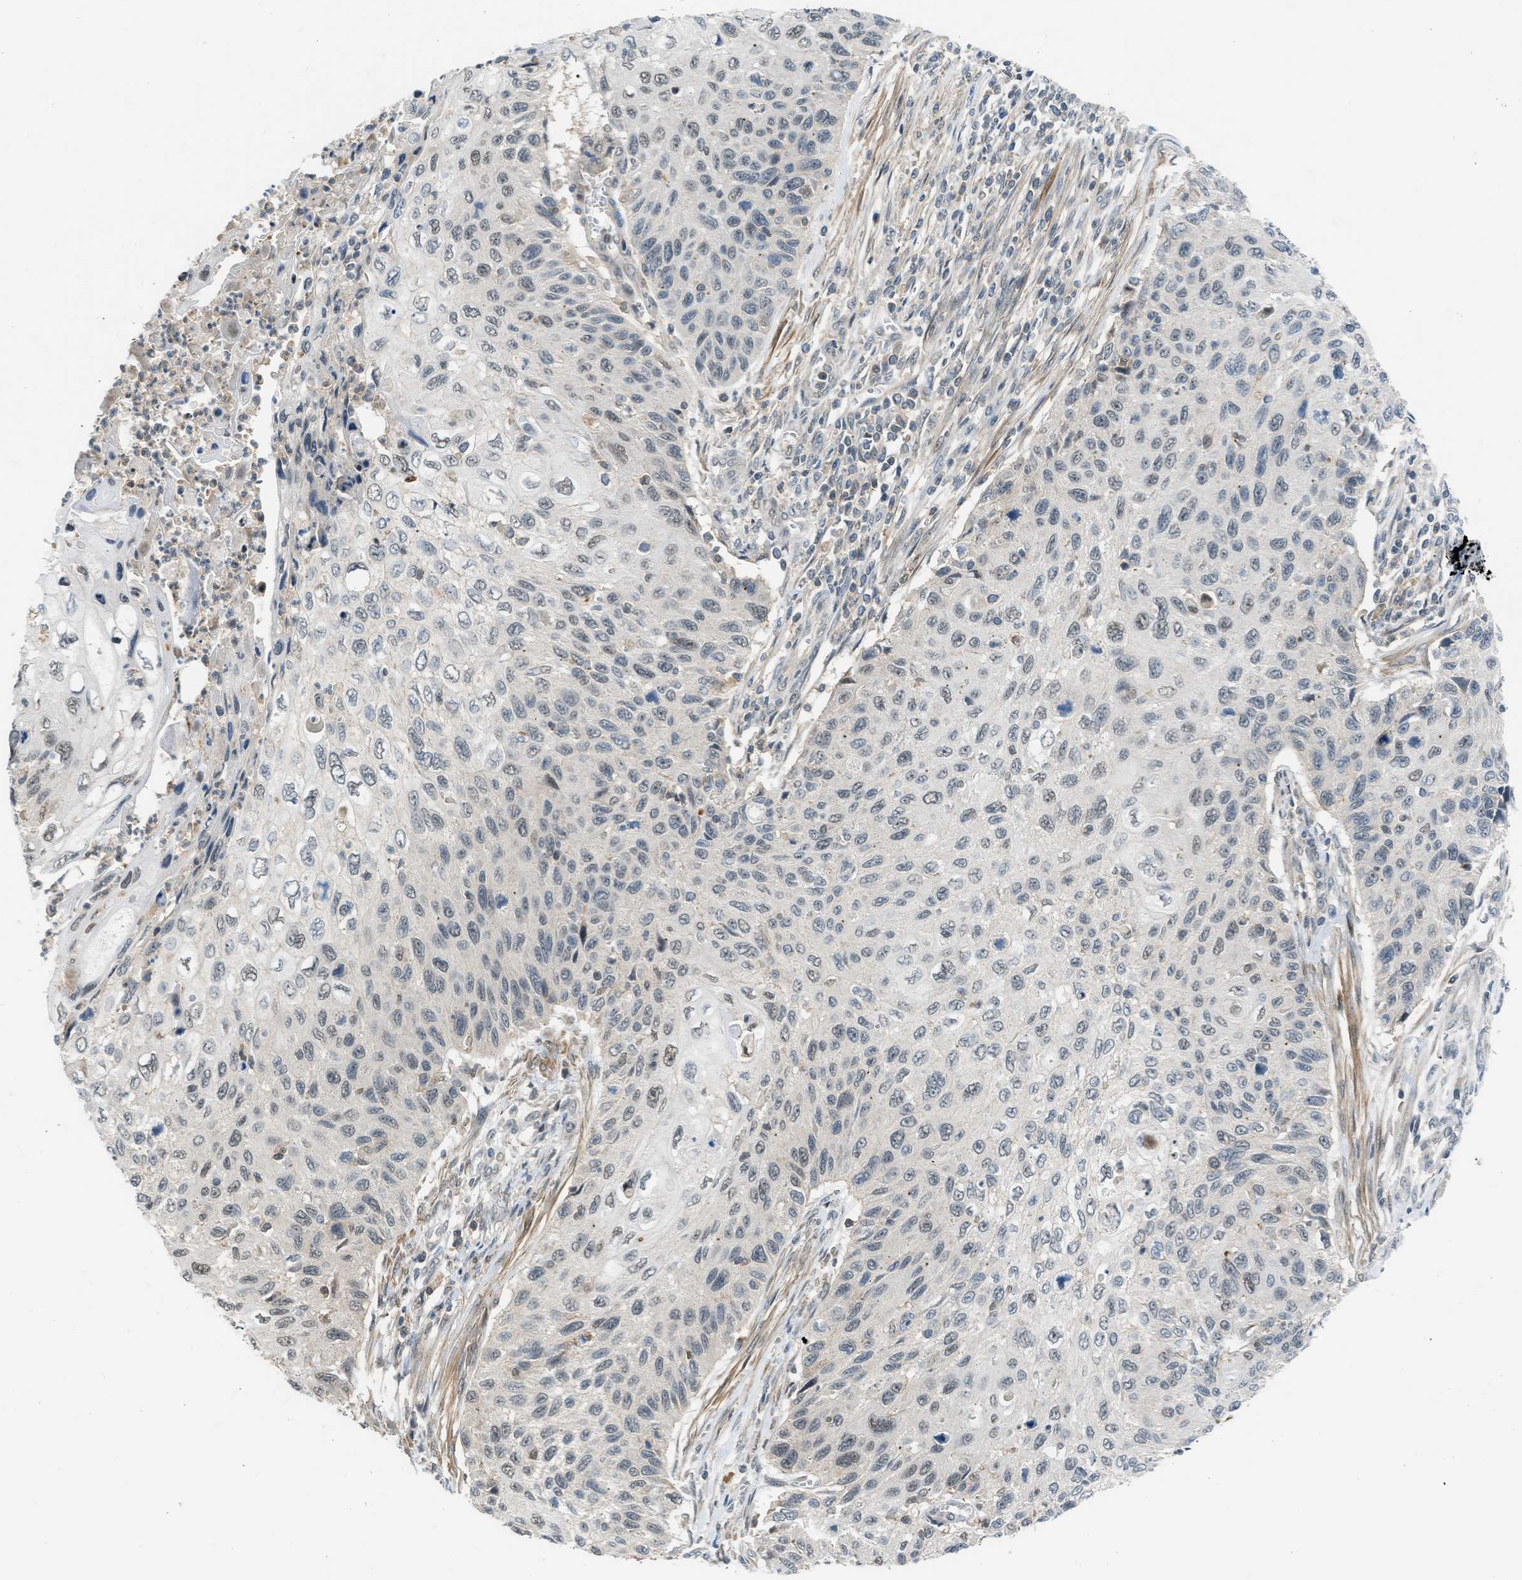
{"staining": {"intensity": "weak", "quantity": "<25%", "location": "nuclear"}, "tissue": "cervical cancer", "cell_type": "Tumor cells", "image_type": "cancer", "snomed": [{"axis": "morphology", "description": "Squamous cell carcinoma, NOS"}, {"axis": "topography", "description": "Cervix"}], "caption": "Human cervical squamous cell carcinoma stained for a protein using IHC exhibits no expression in tumor cells.", "gene": "TTBK2", "patient": {"sex": "female", "age": 70}}